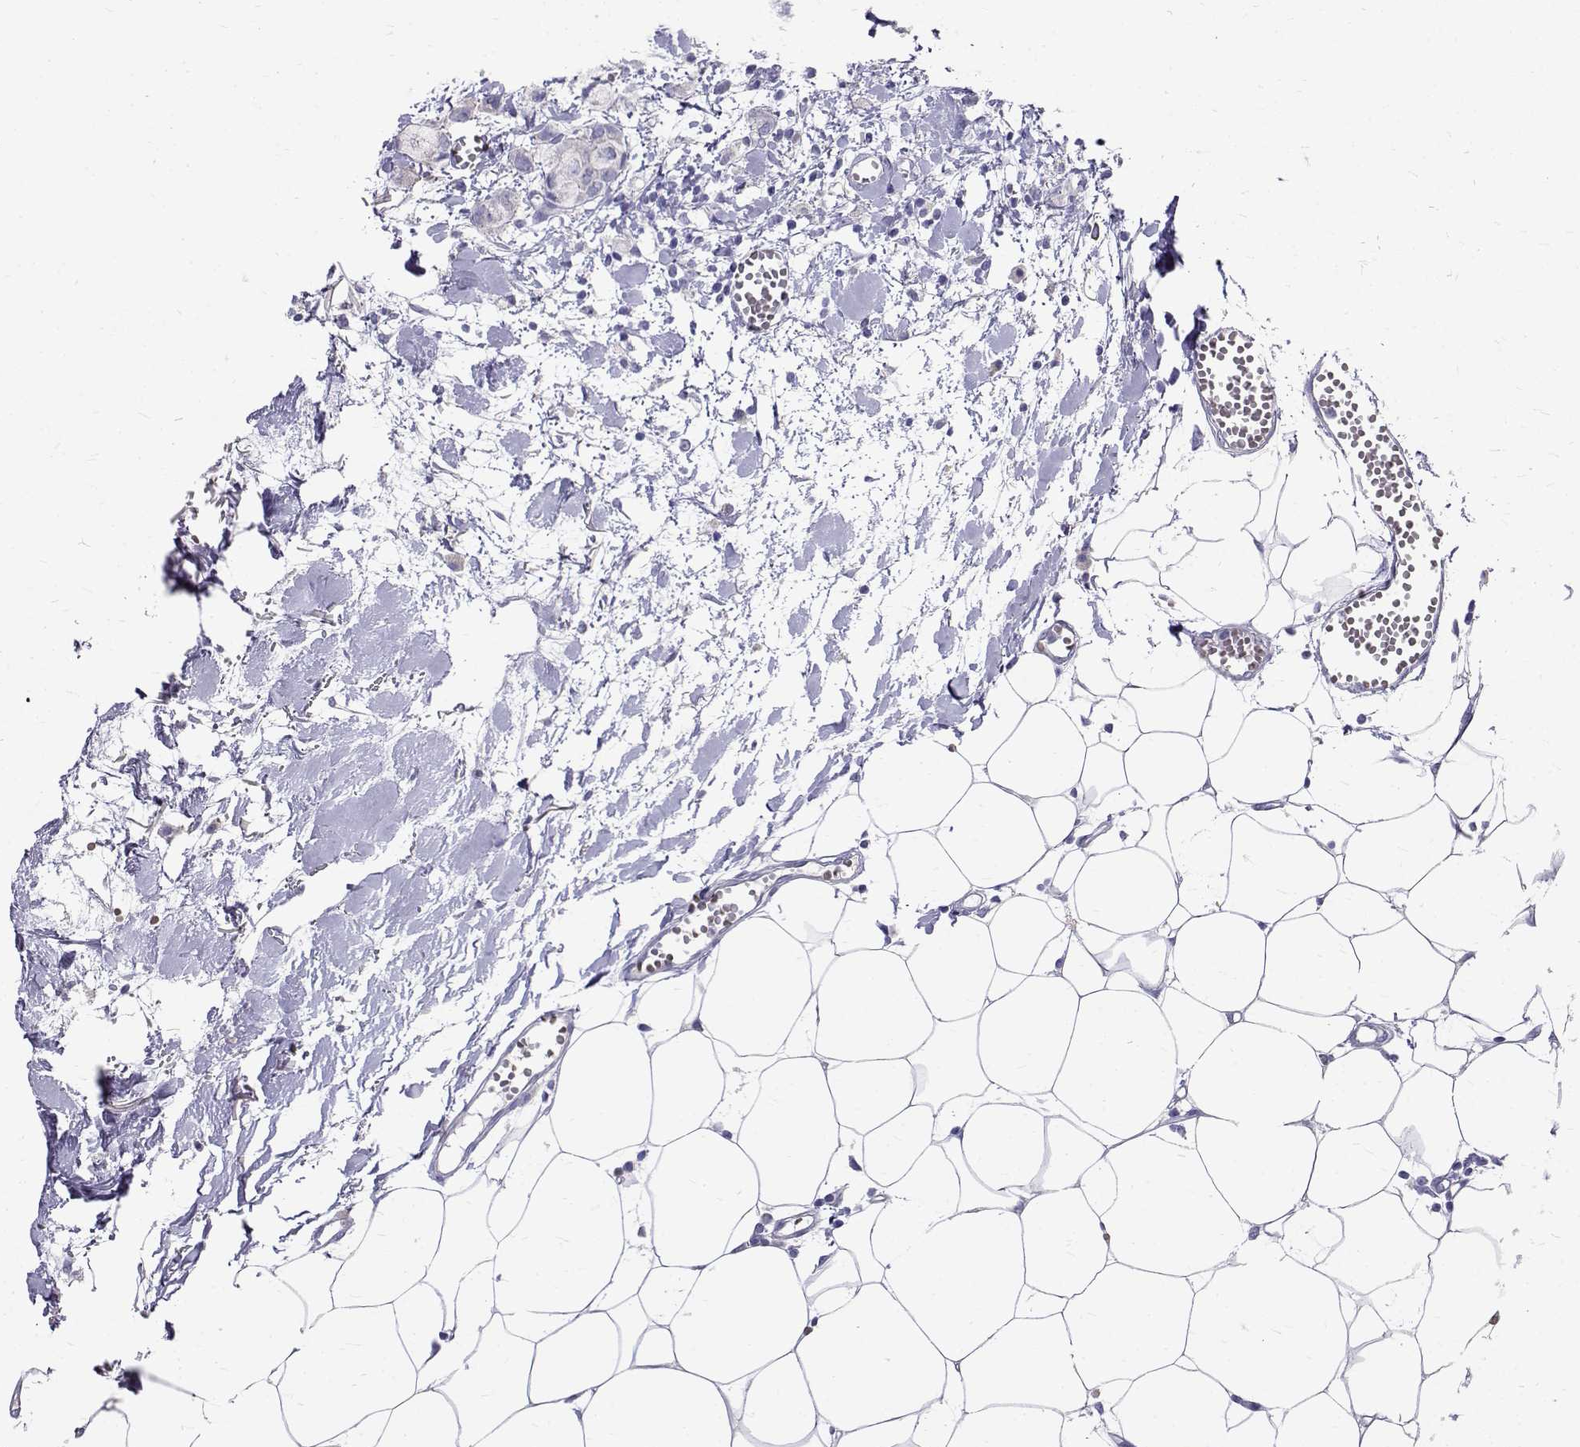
{"staining": {"intensity": "negative", "quantity": "none", "location": "none"}, "tissue": "breast cancer", "cell_type": "Tumor cells", "image_type": "cancer", "snomed": [{"axis": "morphology", "description": "Duct carcinoma"}, {"axis": "topography", "description": "Breast"}], "caption": "This photomicrograph is of breast cancer (intraductal carcinoma) stained with immunohistochemistry to label a protein in brown with the nuclei are counter-stained blue. There is no expression in tumor cells.", "gene": "IGSF1", "patient": {"sex": "female", "age": 85}}